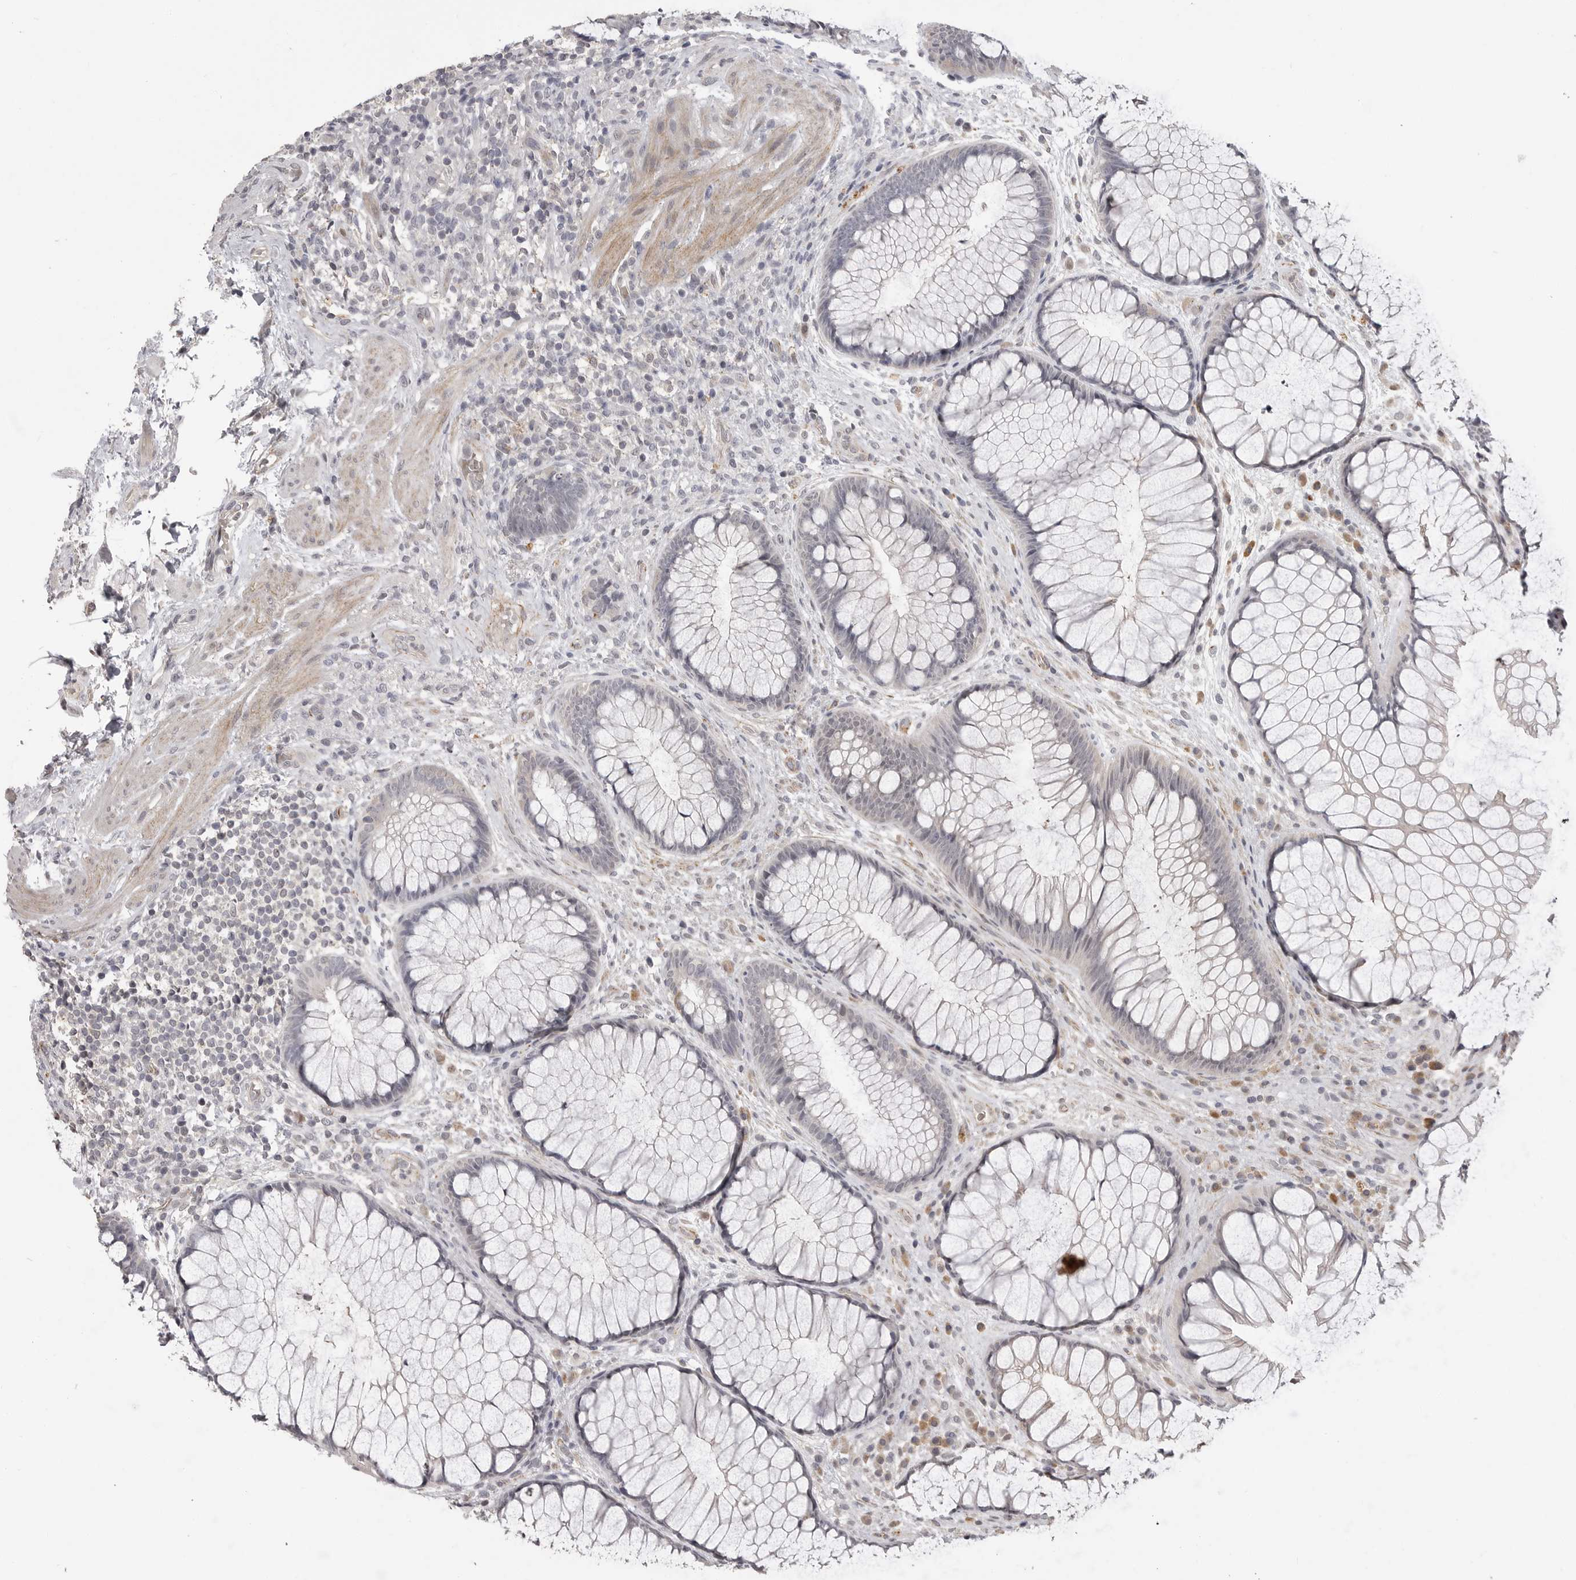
{"staining": {"intensity": "negative", "quantity": "none", "location": "none"}, "tissue": "rectum", "cell_type": "Glandular cells", "image_type": "normal", "snomed": [{"axis": "morphology", "description": "Normal tissue, NOS"}, {"axis": "topography", "description": "Rectum"}], "caption": "Immunohistochemical staining of normal human rectum shows no significant positivity in glandular cells. (DAB (3,3'-diaminobenzidine) immunohistochemistry visualized using brightfield microscopy, high magnification).", "gene": "PLEKHF1", "patient": {"sex": "male", "age": 51}}